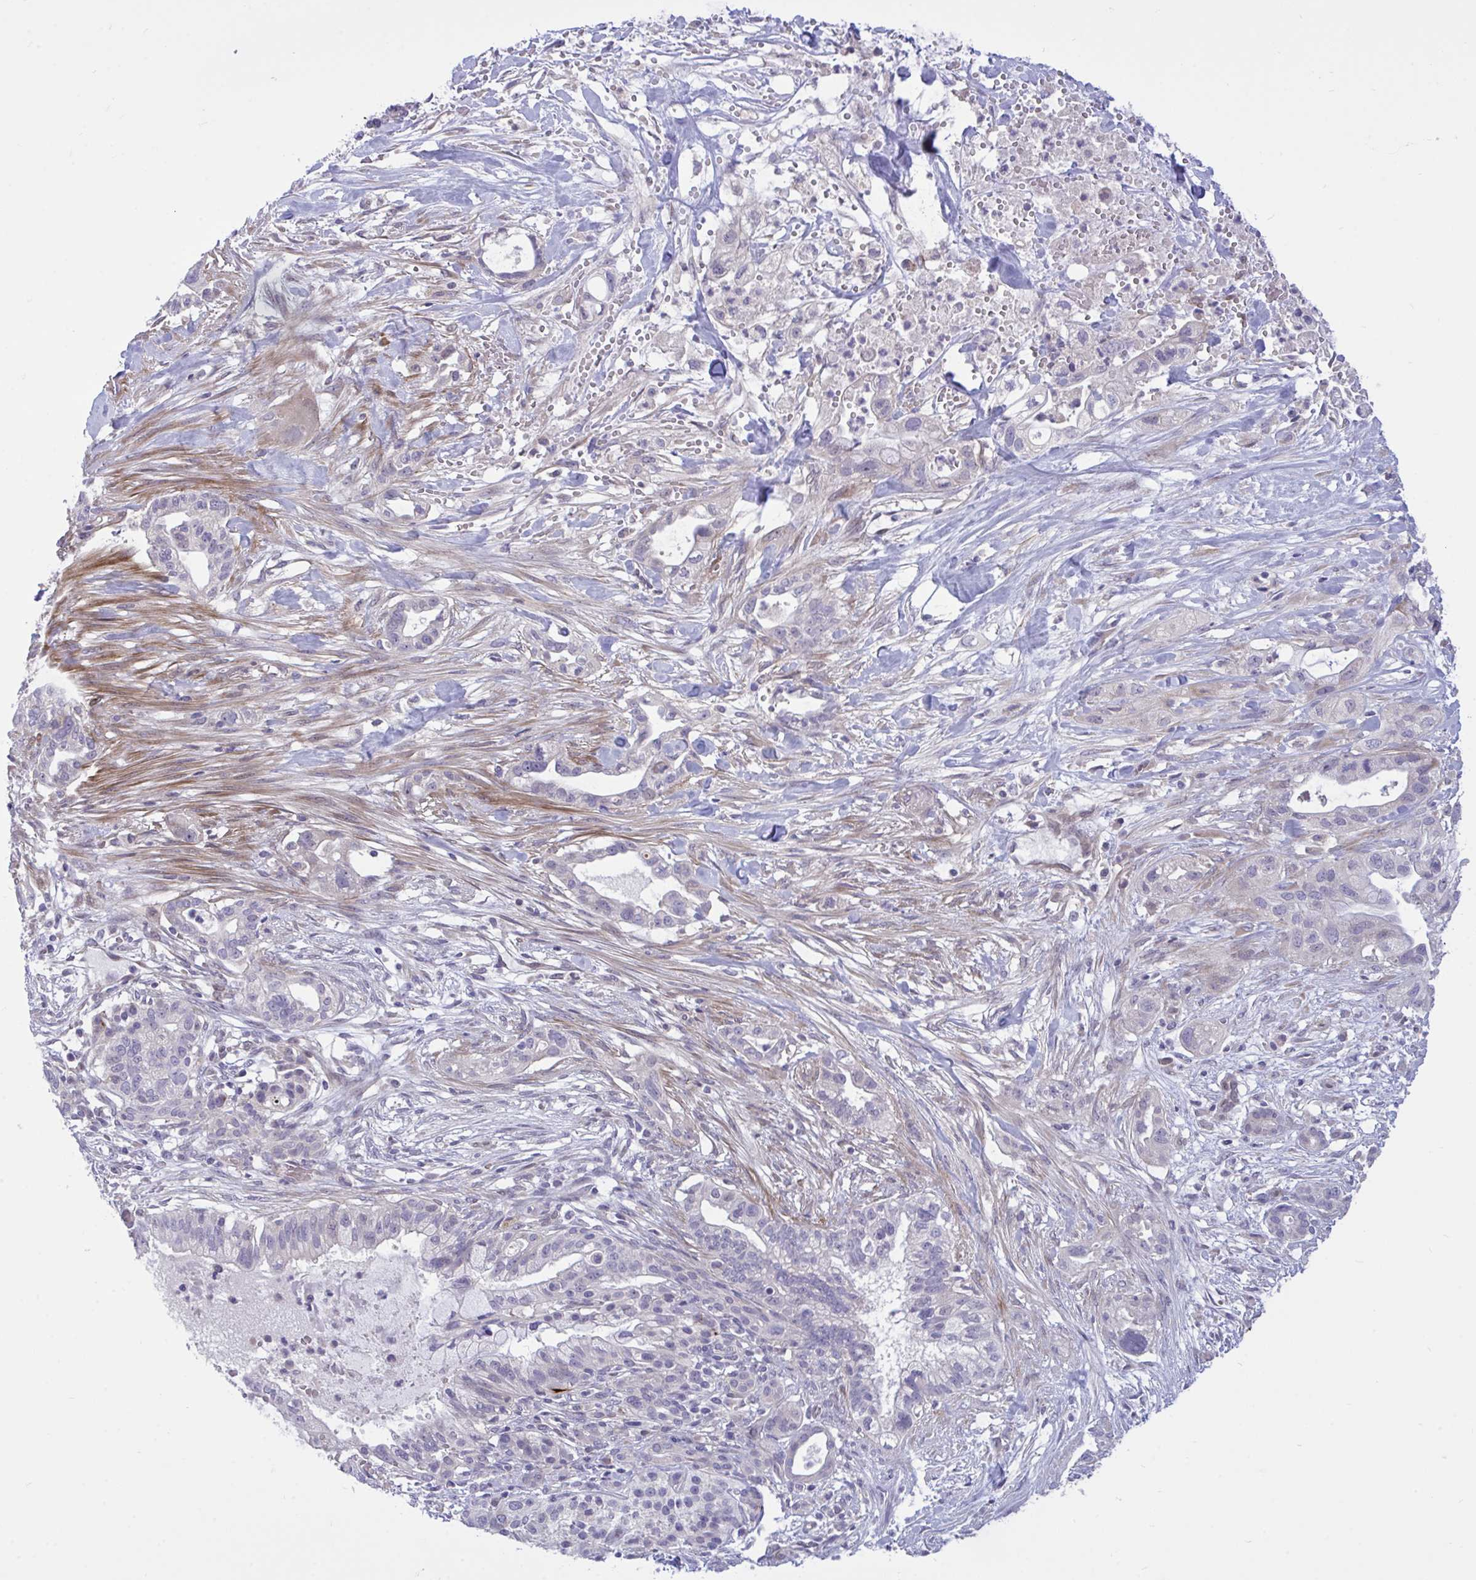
{"staining": {"intensity": "negative", "quantity": "none", "location": "none"}, "tissue": "pancreatic cancer", "cell_type": "Tumor cells", "image_type": "cancer", "snomed": [{"axis": "morphology", "description": "Adenocarcinoma, NOS"}, {"axis": "topography", "description": "Pancreas"}], "caption": "Image shows no significant protein expression in tumor cells of pancreatic adenocarcinoma.", "gene": "HMBOX1", "patient": {"sex": "male", "age": 44}}